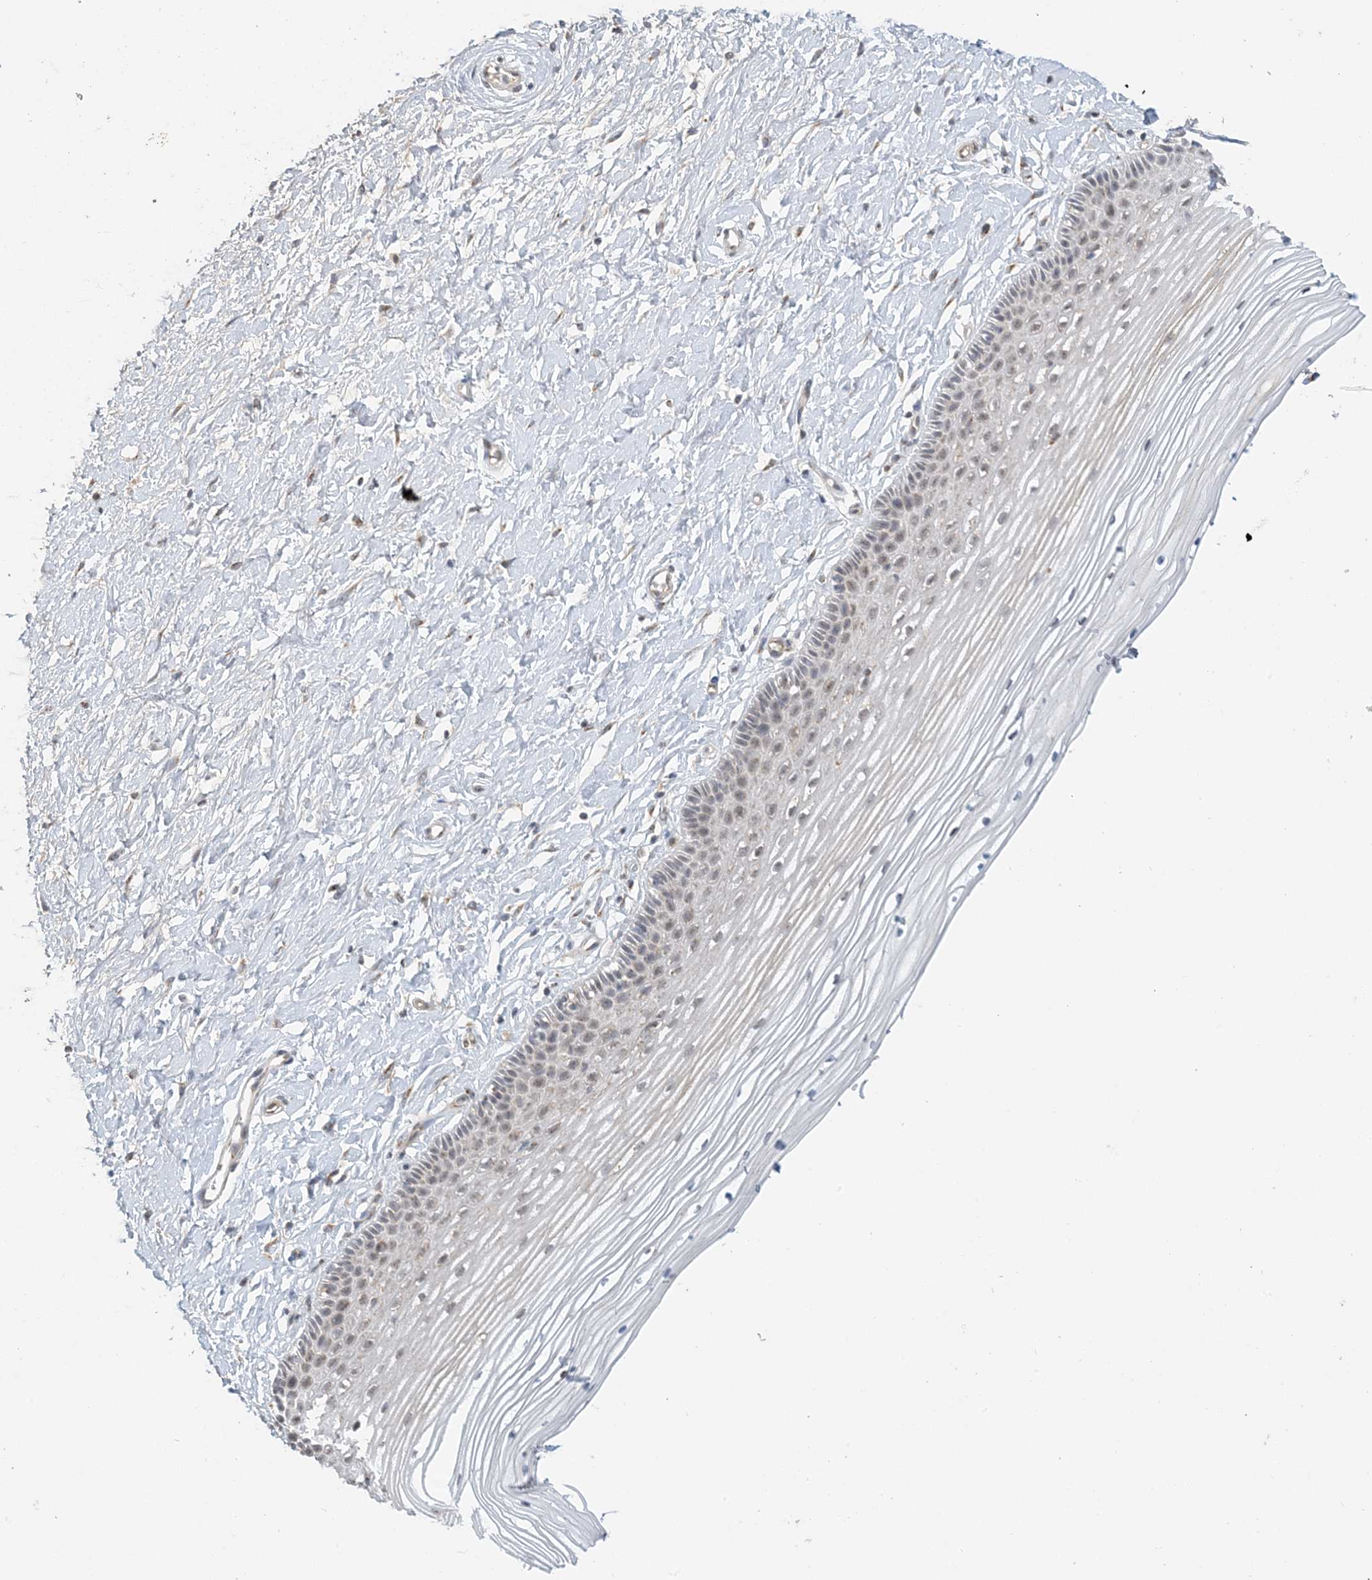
{"staining": {"intensity": "weak", "quantity": "<25%", "location": "cytoplasmic/membranous"}, "tissue": "vagina", "cell_type": "Squamous epithelial cells", "image_type": "normal", "snomed": [{"axis": "morphology", "description": "Normal tissue, NOS"}, {"axis": "topography", "description": "Vagina"}, {"axis": "topography", "description": "Cervix"}], "caption": "Protein analysis of benign vagina demonstrates no significant expression in squamous epithelial cells.", "gene": "ZCCHC4", "patient": {"sex": "female", "age": 40}}